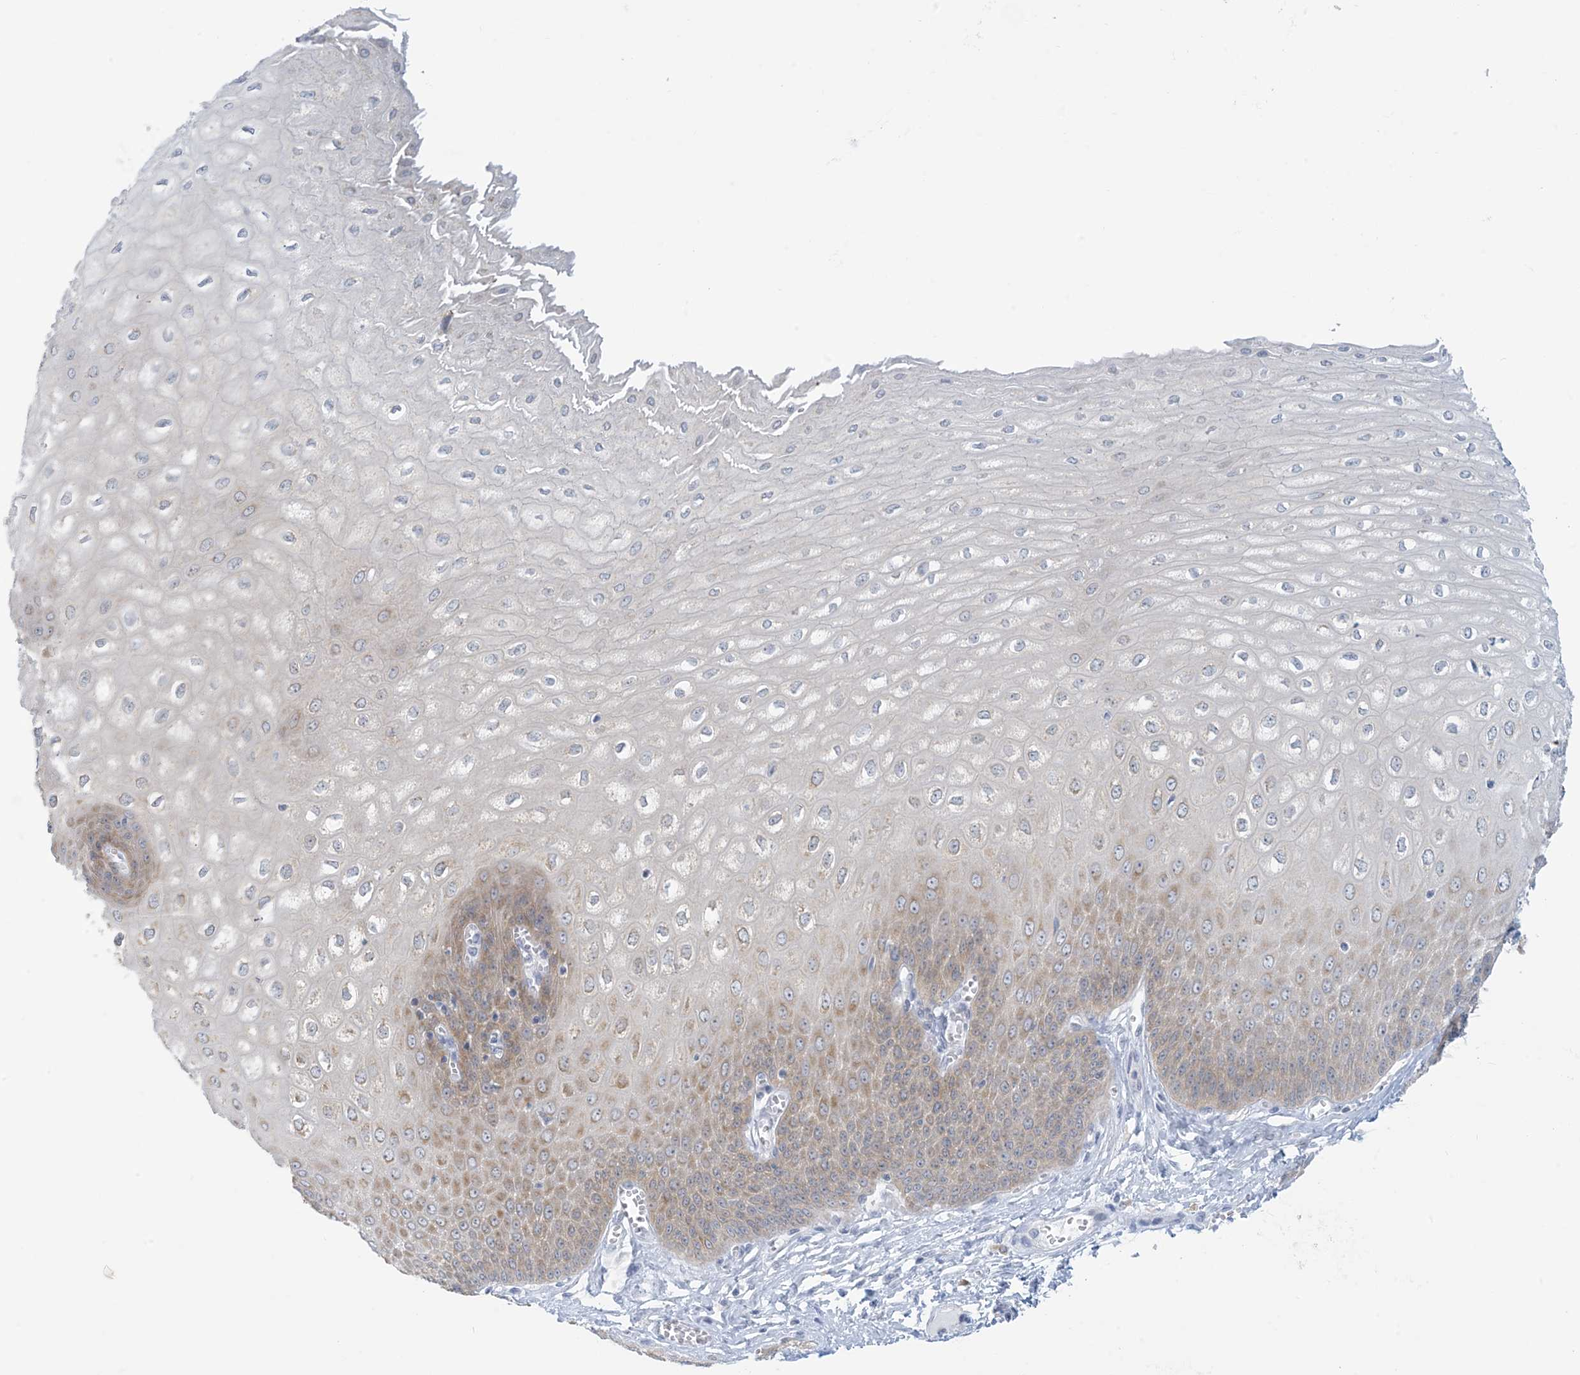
{"staining": {"intensity": "moderate", "quantity": "25%-75%", "location": "cytoplasmic/membranous"}, "tissue": "esophagus", "cell_type": "Squamous epithelial cells", "image_type": "normal", "snomed": [{"axis": "morphology", "description": "Normal tissue, NOS"}, {"axis": "topography", "description": "Esophagus"}], "caption": "This is a histology image of immunohistochemistry staining of normal esophagus, which shows moderate positivity in the cytoplasmic/membranous of squamous epithelial cells.", "gene": "MRPS18A", "patient": {"sex": "male", "age": 60}}